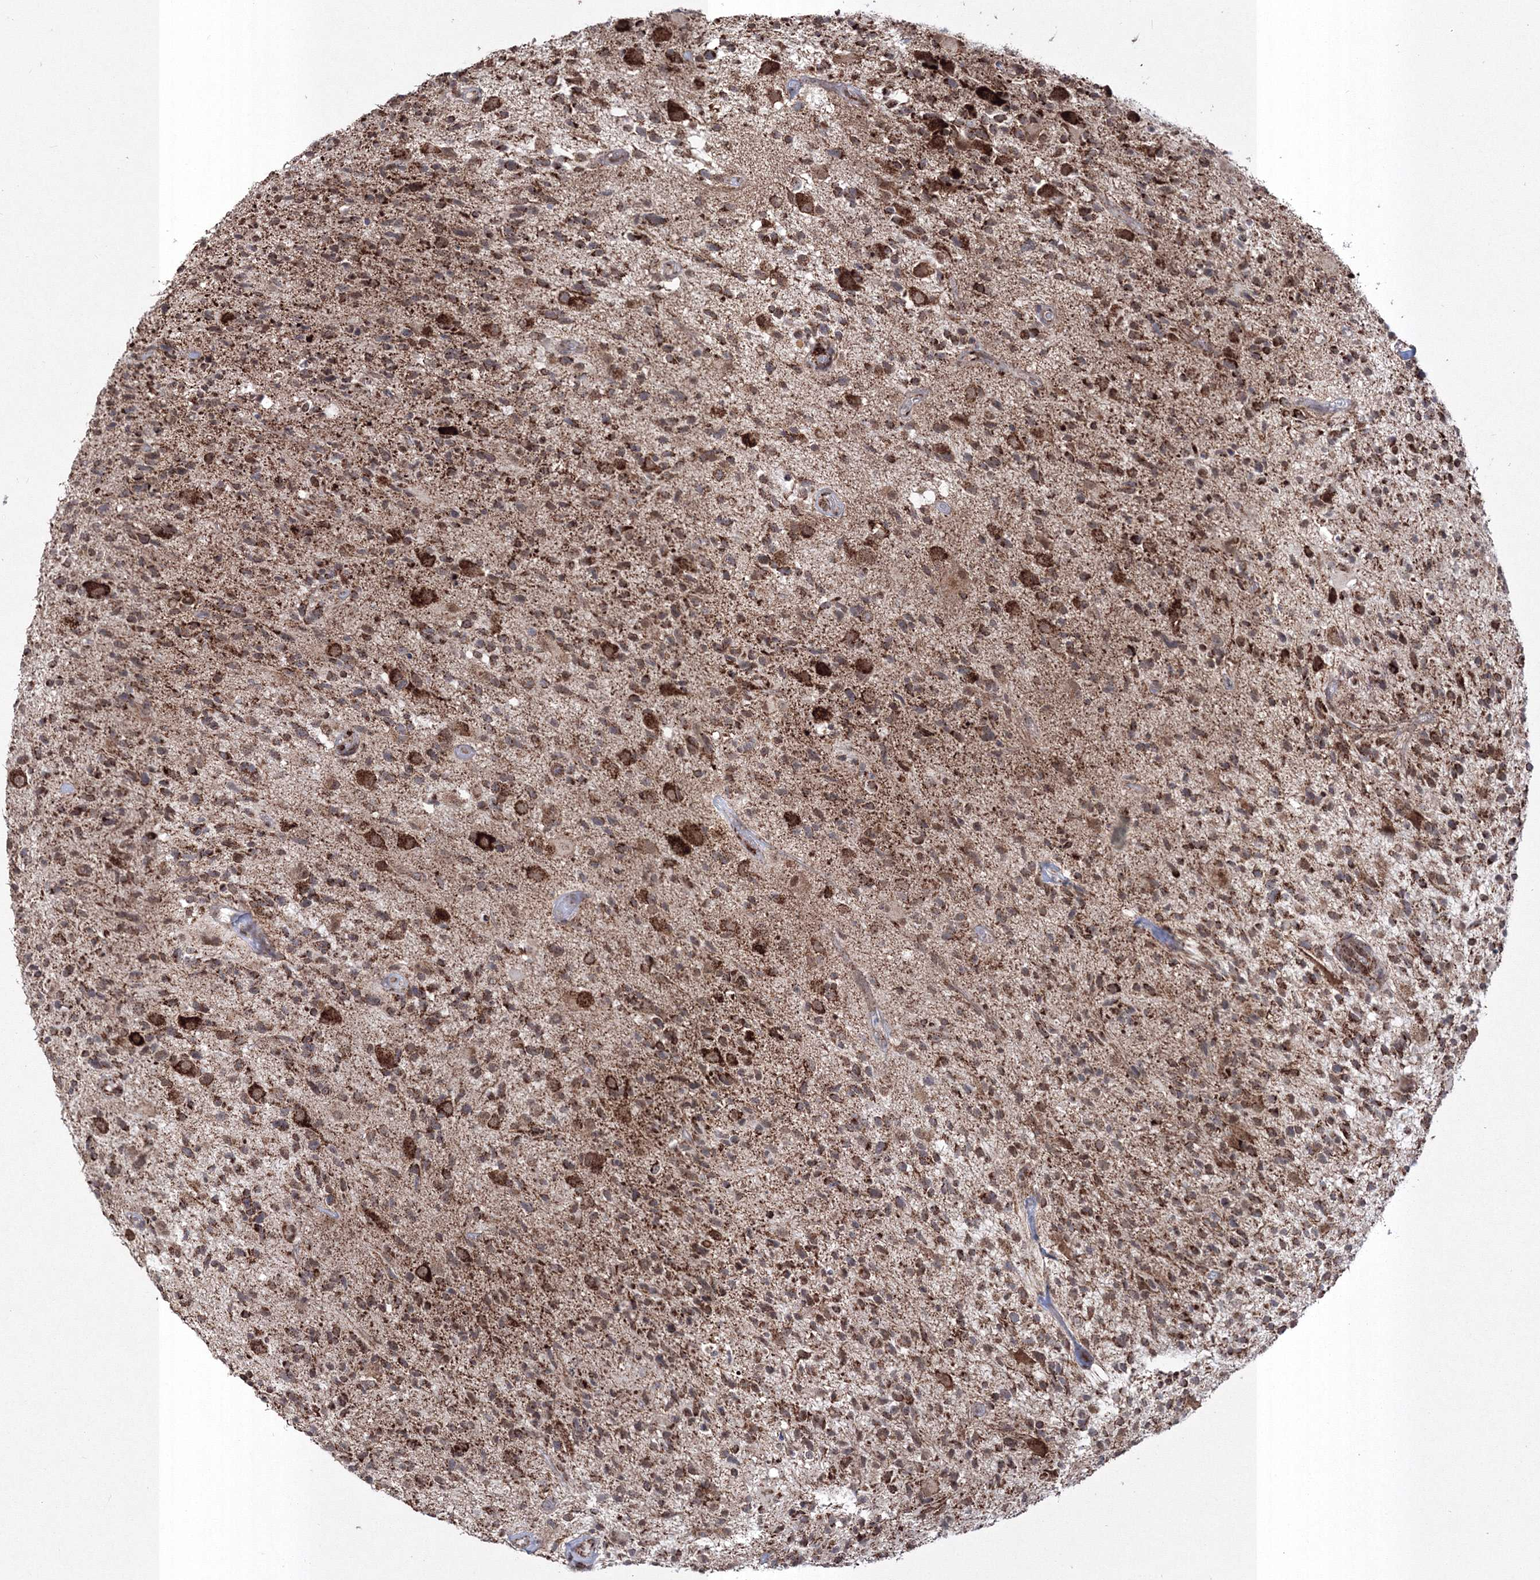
{"staining": {"intensity": "strong", "quantity": ">75%", "location": "cytoplasmic/membranous,nuclear"}, "tissue": "glioma", "cell_type": "Tumor cells", "image_type": "cancer", "snomed": [{"axis": "morphology", "description": "Glioma, malignant, High grade"}, {"axis": "morphology", "description": "Glioblastoma, NOS"}, {"axis": "topography", "description": "Brain"}], "caption": "Immunohistochemistry micrograph of malignant high-grade glioma stained for a protein (brown), which reveals high levels of strong cytoplasmic/membranous and nuclear staining in approximately >75% of tumor cells.", "gene": "GRSF1", "patient": {"sex": "male", "age": 60}}